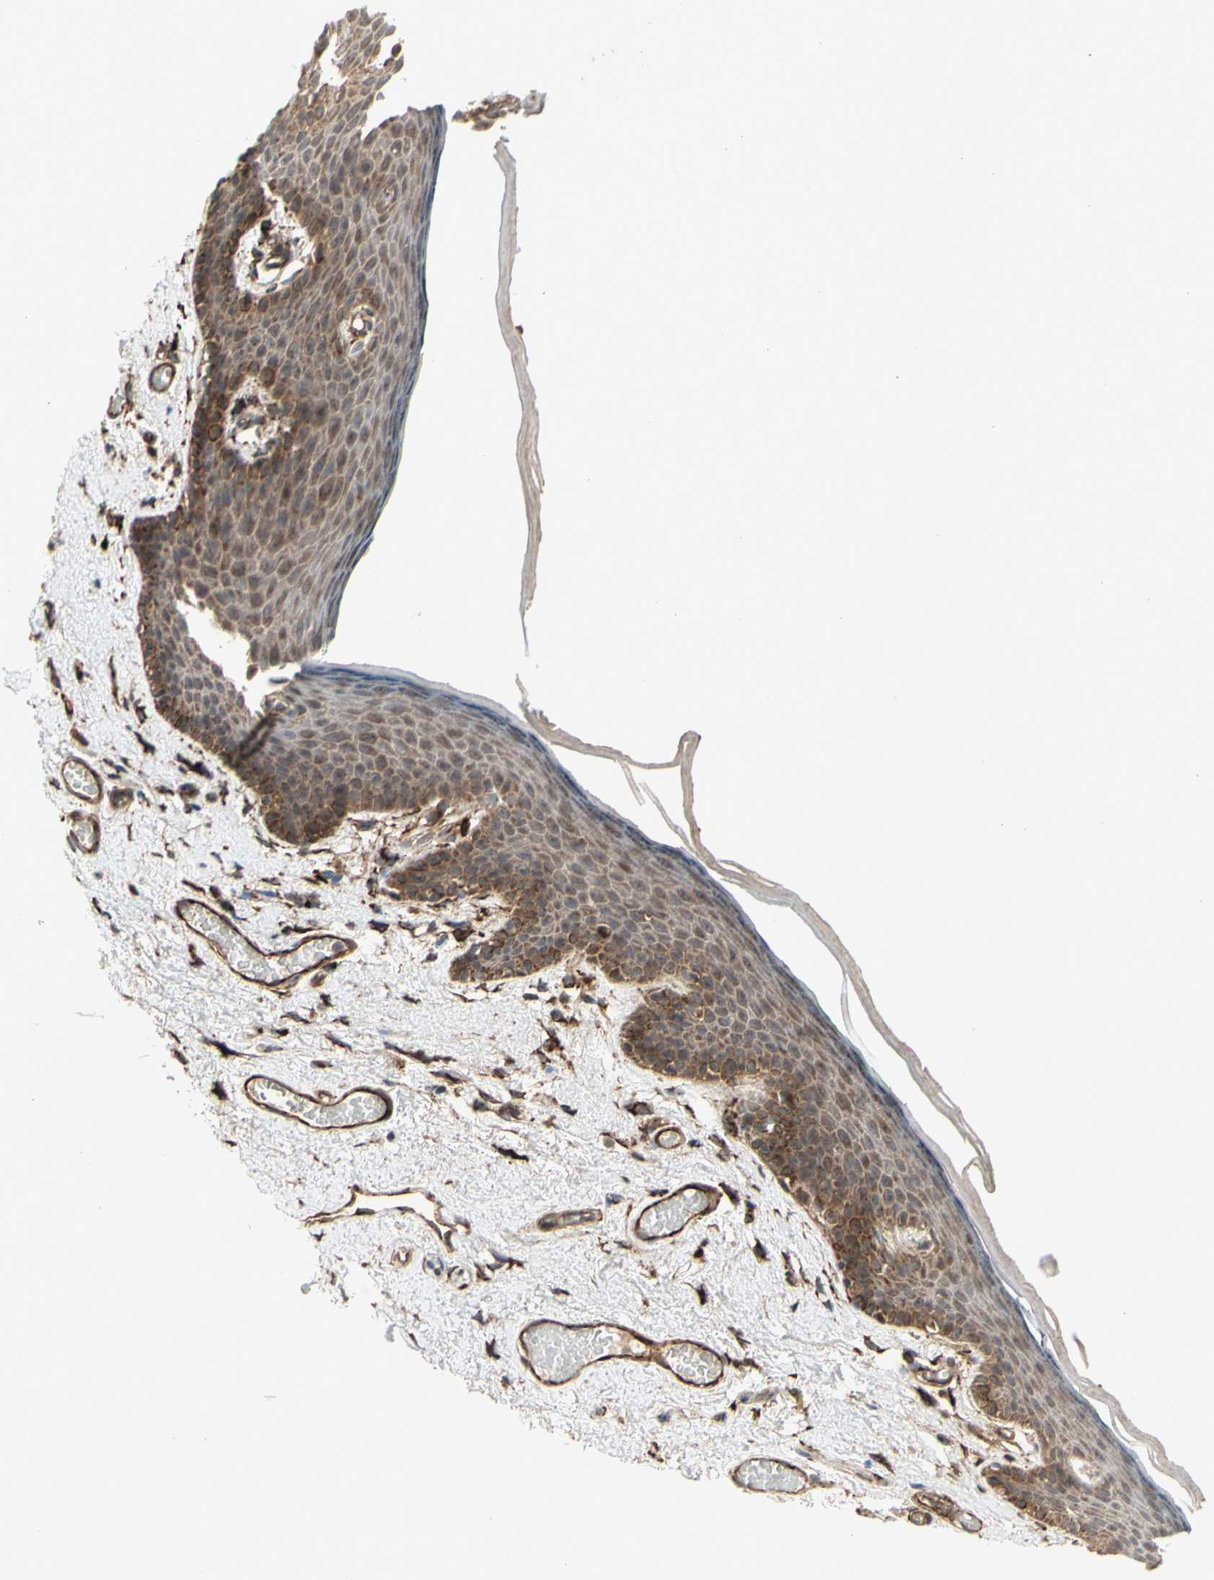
{"staining": {"intensity": "strong", "quantity": ">75%", "location": "cytoplasmic/membranous"}, "tissue": "skin", "cell_type": "Epidermal cells", "image_type": "normal", "snomed": [{"axis": "morphology", "description": "Normal tissue, NOS"}, {"axis": "topography", "description": "Vulva"}], "caption": "Skin stained with immunohistochemistry (IHC) shows strong cytoplasmic/membranous expression in approximately >75% of epidermal cells.", "gene": "SLC39A9", "patient": {"sex": "female", "age": 54}}